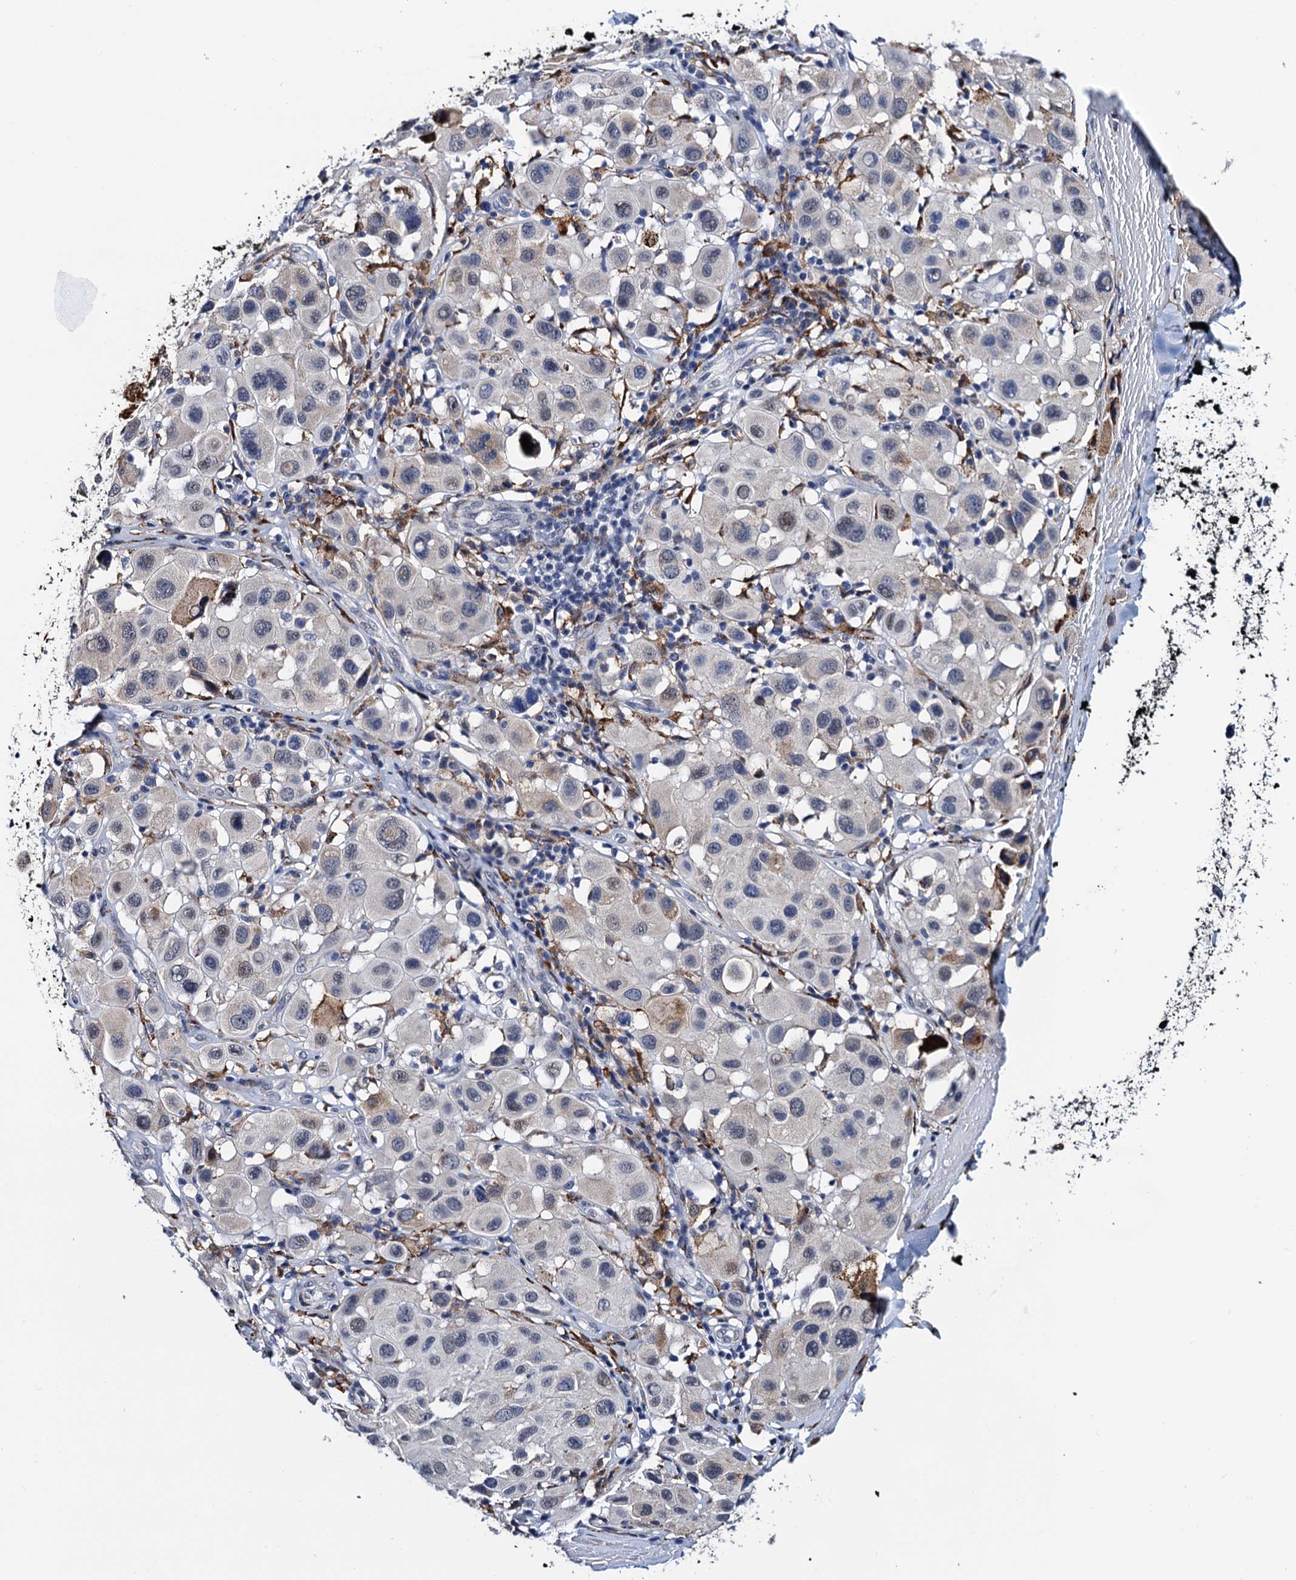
{"staining": {"intensity": "weak", "quantity": "<25%", "location": "nuclear"}, "tissue": "melanoma", "cell_type": "Tumor cells", "image_type": "cancer", "snomed": [{"axis": "morphology", "description": "Malignant melanoma, Metastatic site"}, {"axis": "topography", "description": "Skin"}], "caption": "This is a photomicrograph of immunohistochemistry (IHC) staining of malignant melanoma (metastatic site), which shows no expression in tumor cells. (Brightfield microscopy of DAB immunohistochemistry at high magnification).", "gene": "SLC7A10", "patient": {"sex": "male", "age": 41}}